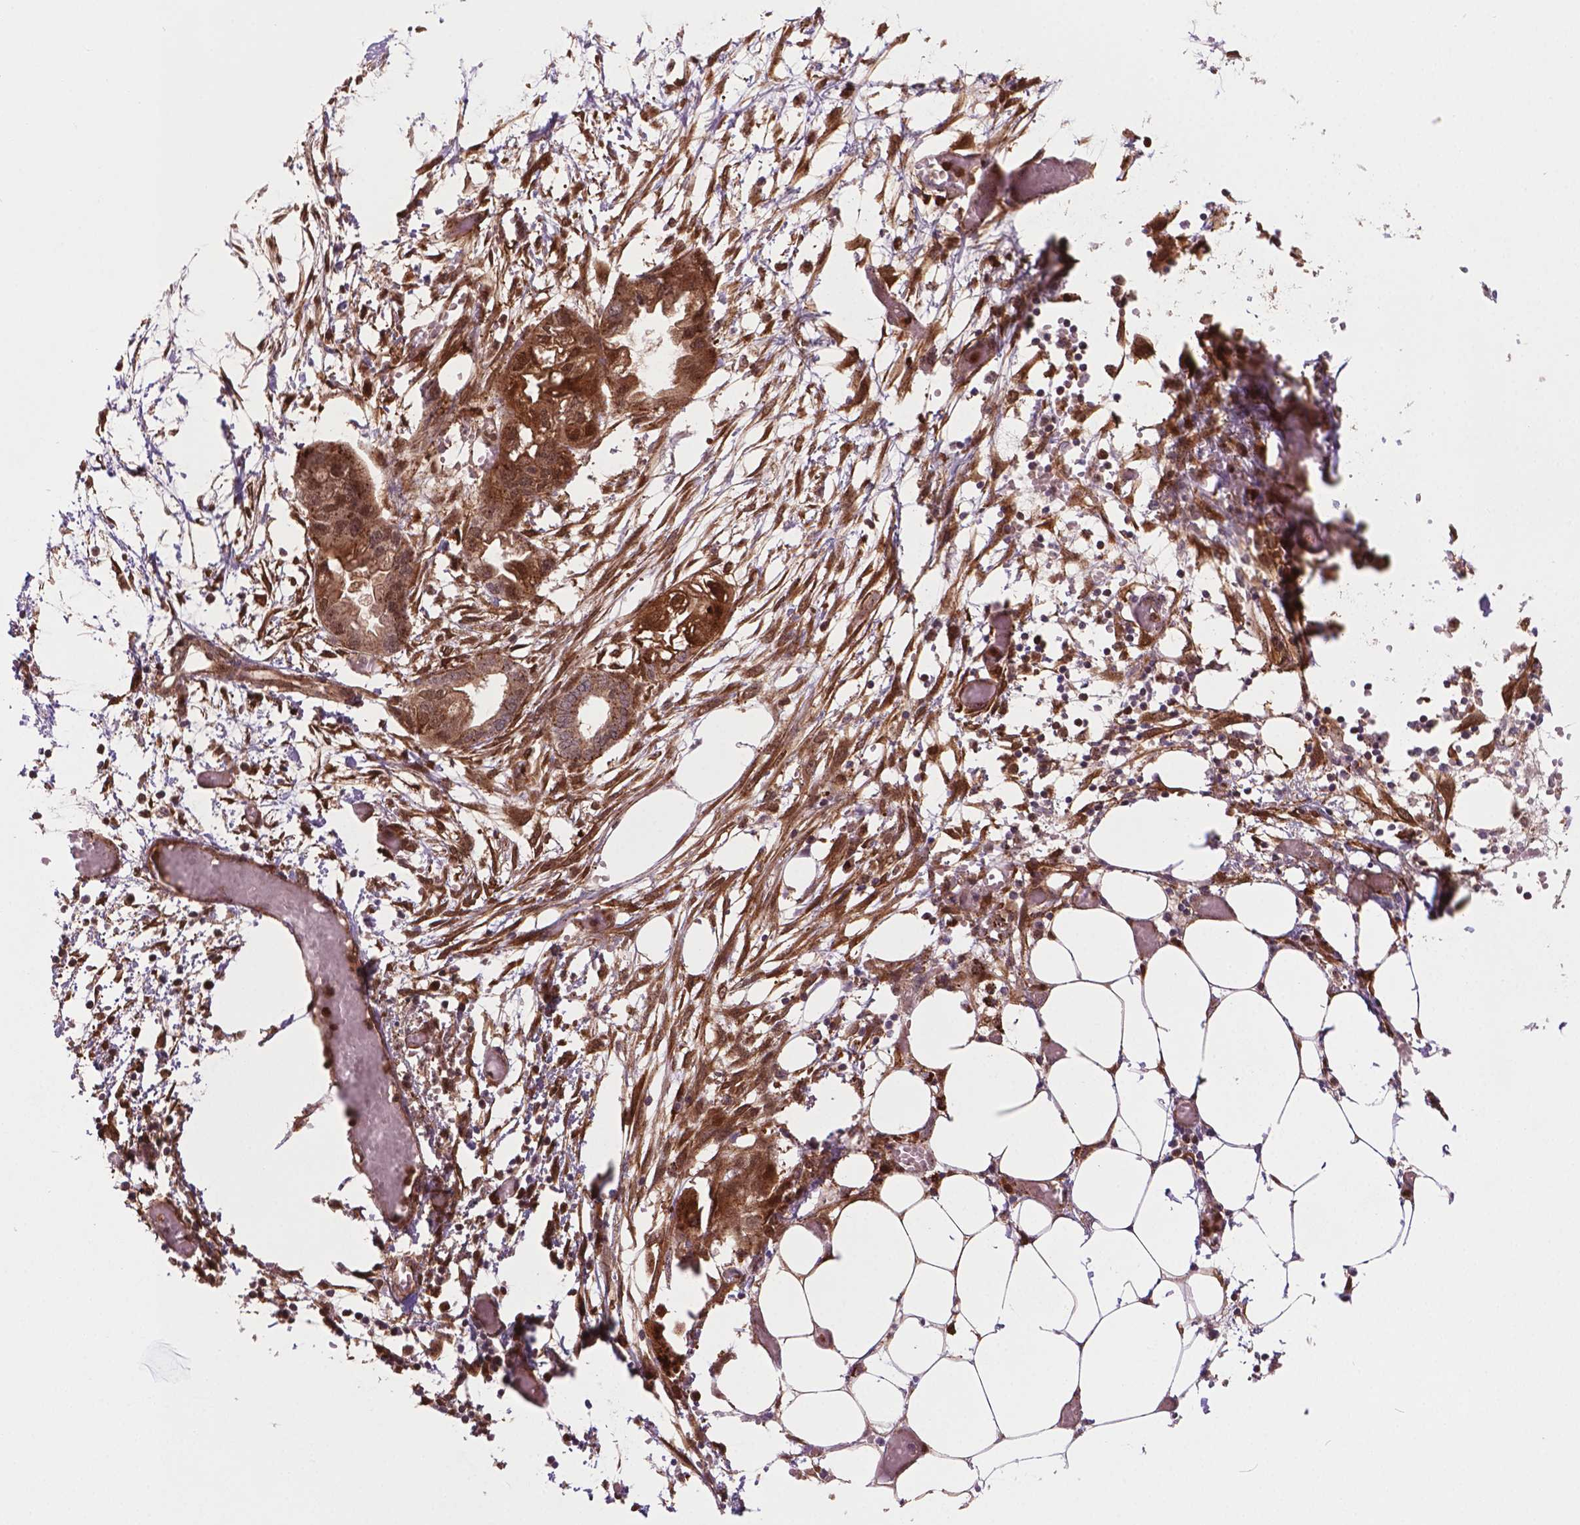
{"staining": {"intensity": "moderate", "quantity": ">75%", "location": "cytoplasmic/membranous,nuclear"}, "tissue": "endometrial cancer", "cell_type": "Tumor cells", "image_type": "cancer", "snomed": [{"axis": "morphology", "description": "Adenocarcinoma, NOS"}, {"axis": "morphology", "description": "Adenocarcinoma, metastatic, NOS"}, {"axis": "topography", "description": "Adipose tissue"}, {"axis": "topography", "description": "Endometrium"}], "caption": "Adenocarcinoma (endometrial) was stained to show a protein in brown. There is medium levels of moderate cytoplasmic/membranous and nuclear expression in about >75% of tumor cells. (DAB (3,3'-diaminobenzidine) = brown stain, brightfield microscopy at high magnification).", "gene": "PLIN3", "patient": {"sex": "female", "age": 67}}